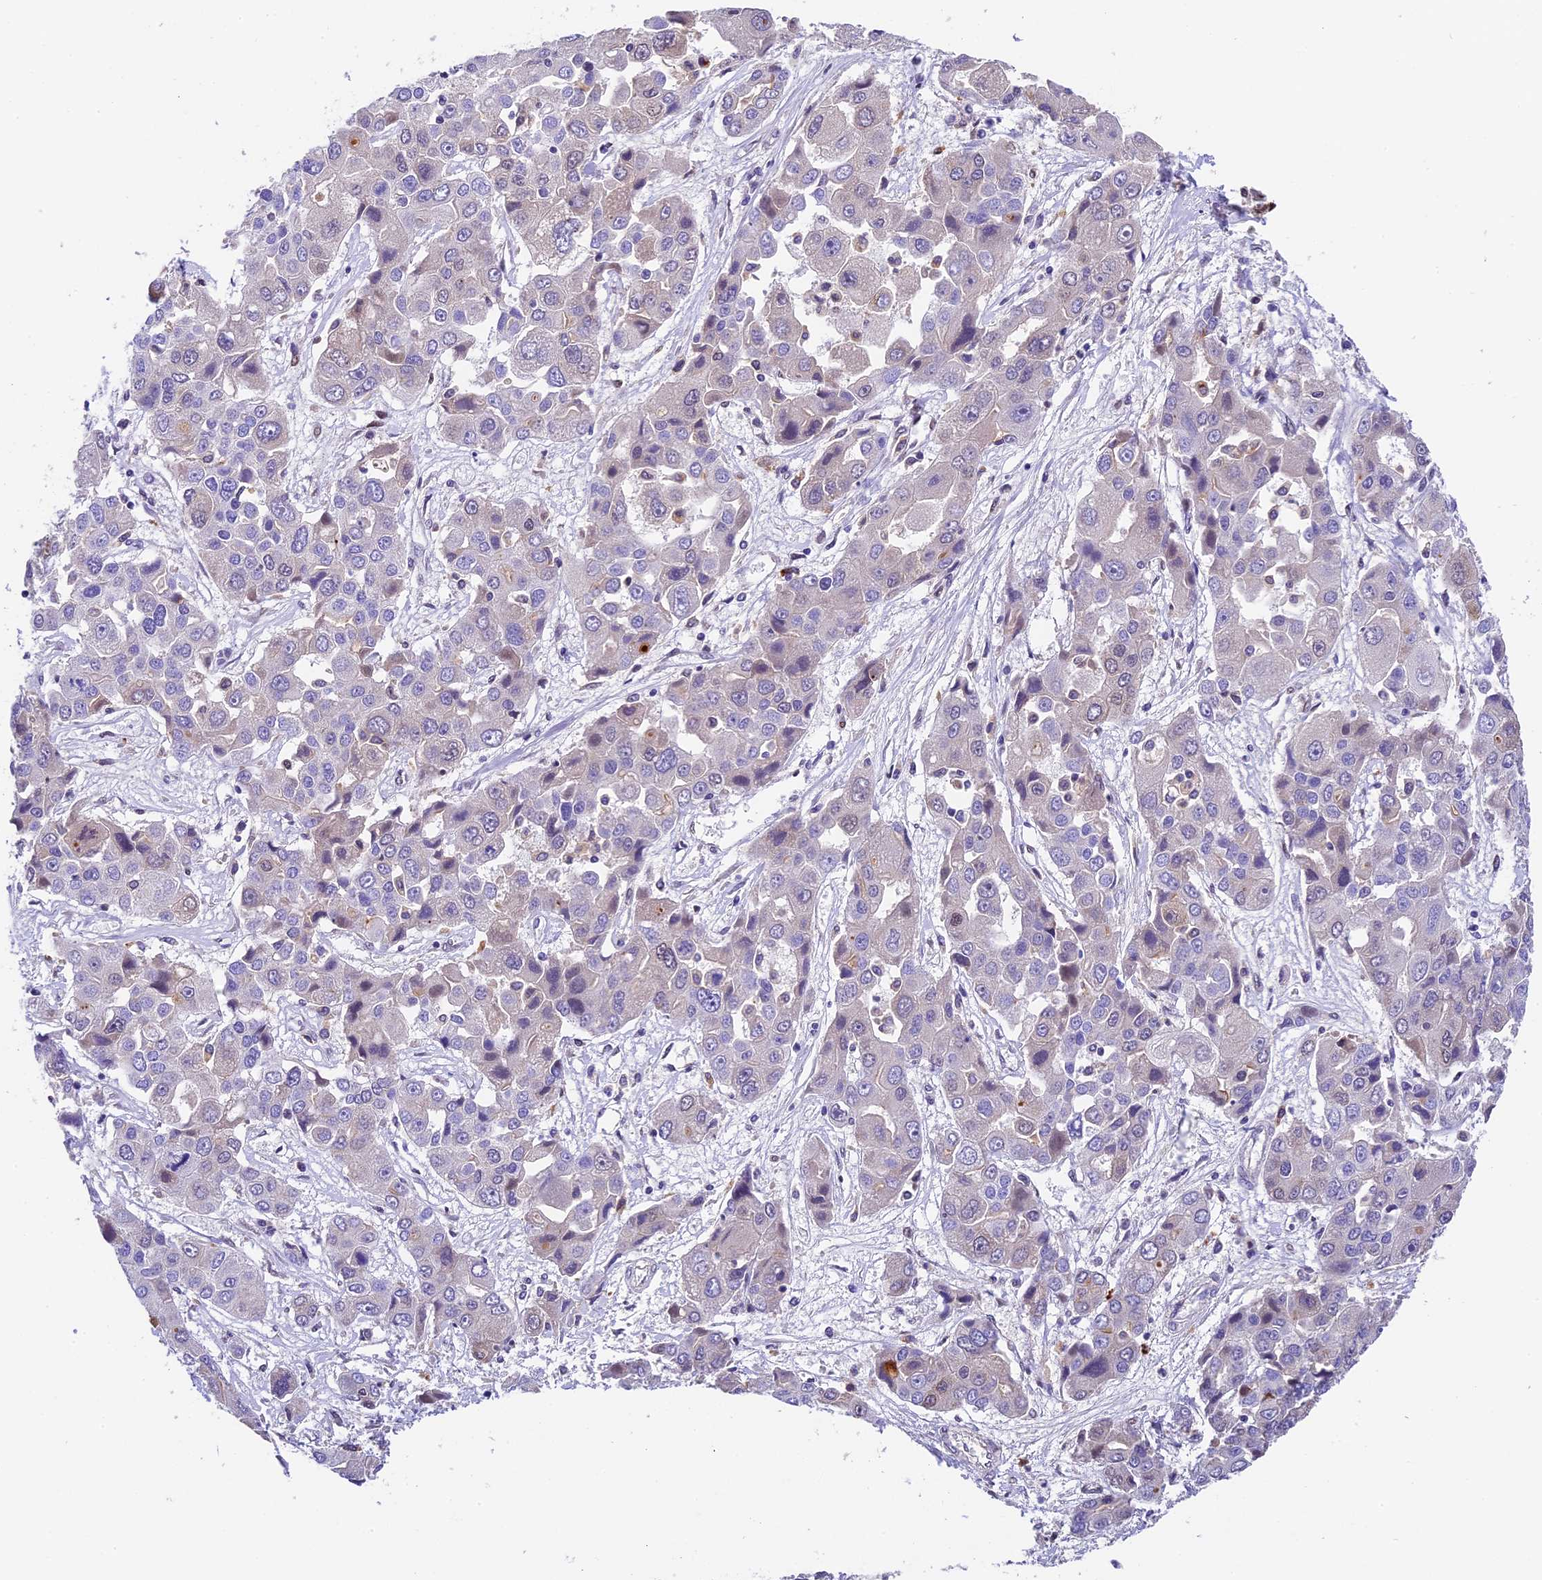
{"staining": {"intensity": "negative", "quantity": "none", "location": "none"}, "tissue": "liver cancer", "cell_type": "Tumor cells", "image_type": "cancer", "snomed": [{"axis": "morphology", "description": "Cholangiocarcinoma"}, {"axis": "topography", "description": "Liver"}], "caption": "Immunohistochemistry histopathology image of liver cancer stained for a protein (brown), which exhibits no positivity in tumor cells.", "gene": "CCSER1", "patient": {"sex": "male", "age": 67}}